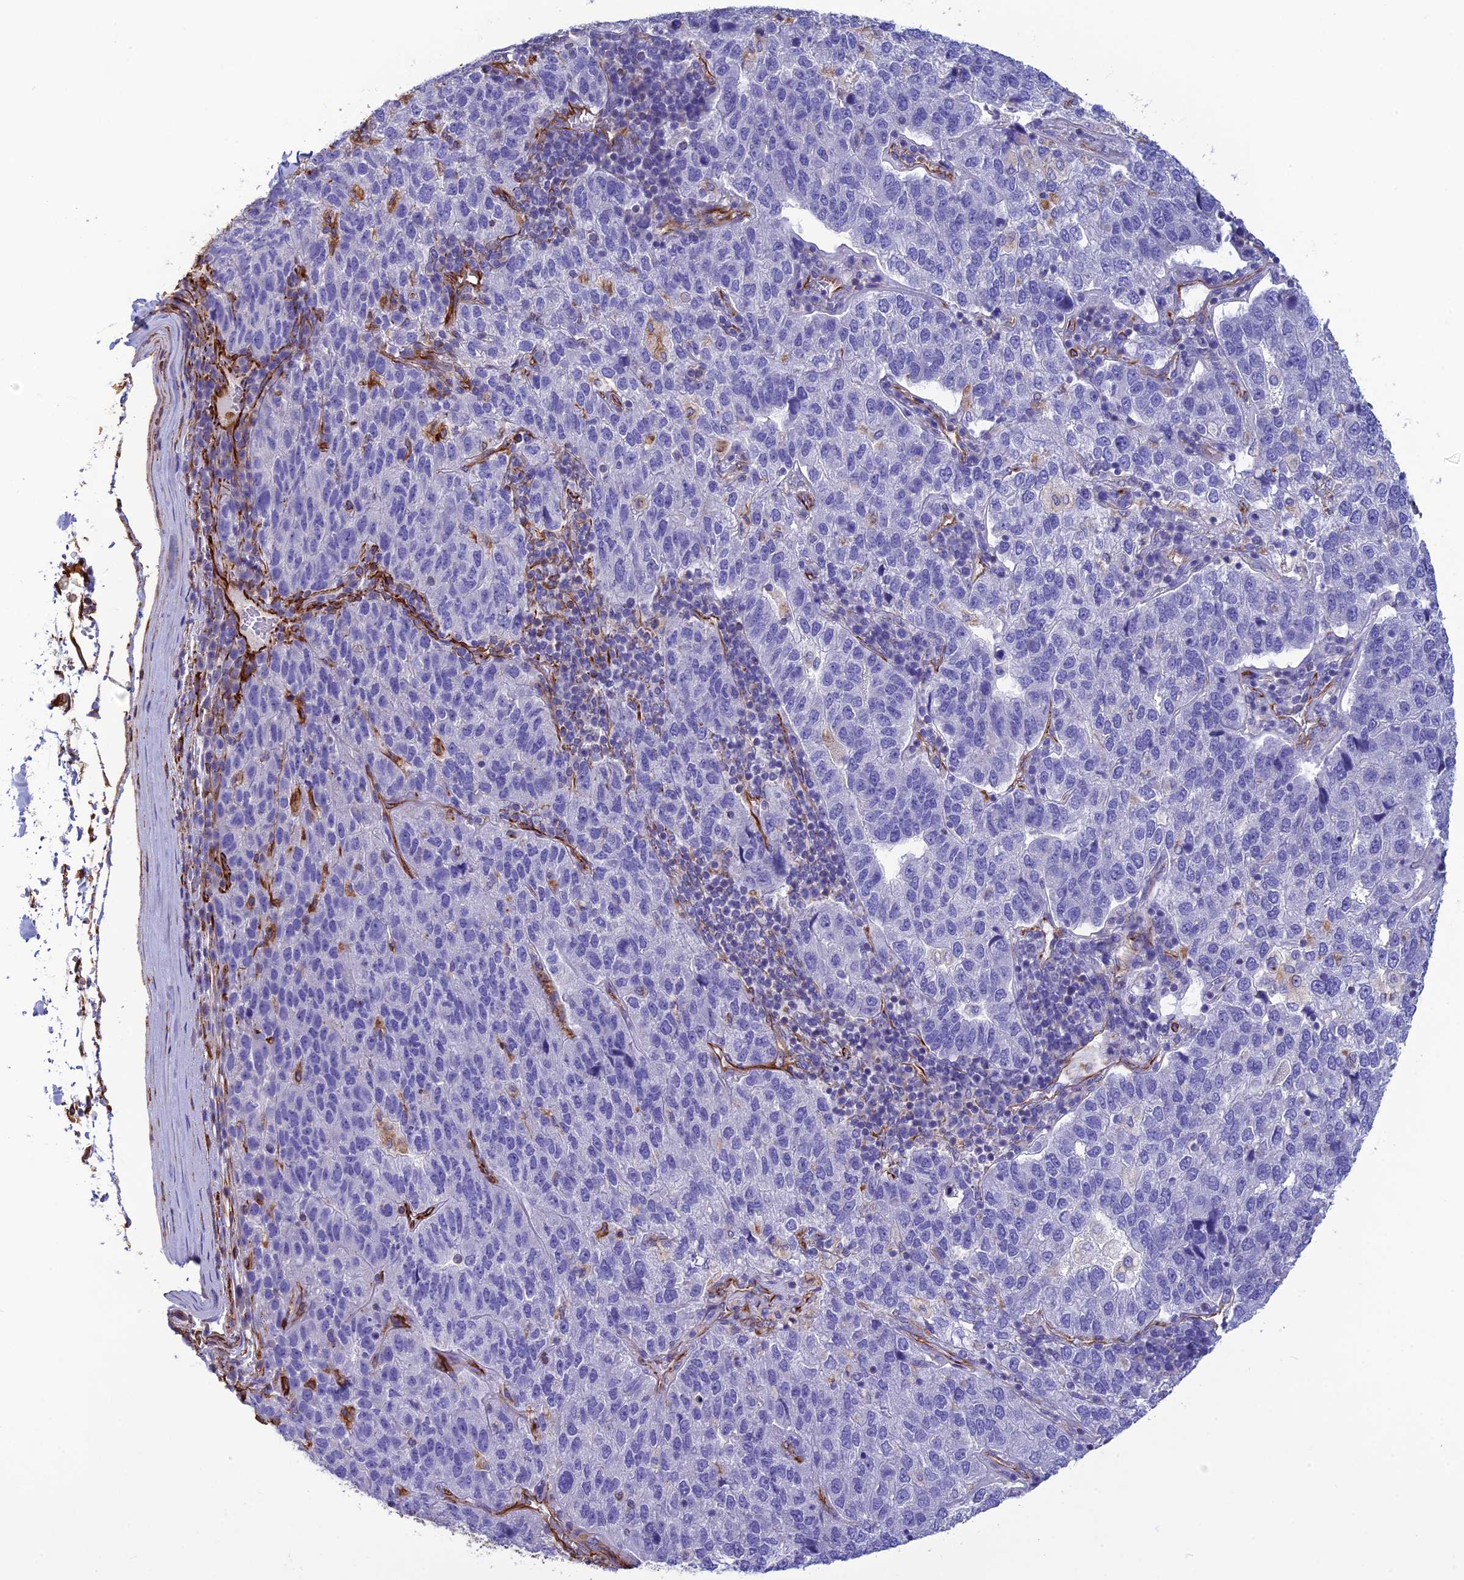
{"staining": {"intensity": "negative", "quantity": "none", "location": "none"}, "tissue": "pancreatic cancer", "cell_type": "Tumor cells", "image_type": "cancer", "snomed": [{"axis": "morphology", "description": "Adenocarcinoma, NOS"}, {"axis": "topography", "description": "Pancreas"}], "caption": "Immunohistochemistry micrograph of neoplastic tissue: human adenocarcinoma (pancreatic) stained with DAB (3,3'-diaminobenzidine) displays no significant protein expression in tumor cells.", "gene": "FBXL20", "patient": {"sex": "female", "age": 61}}